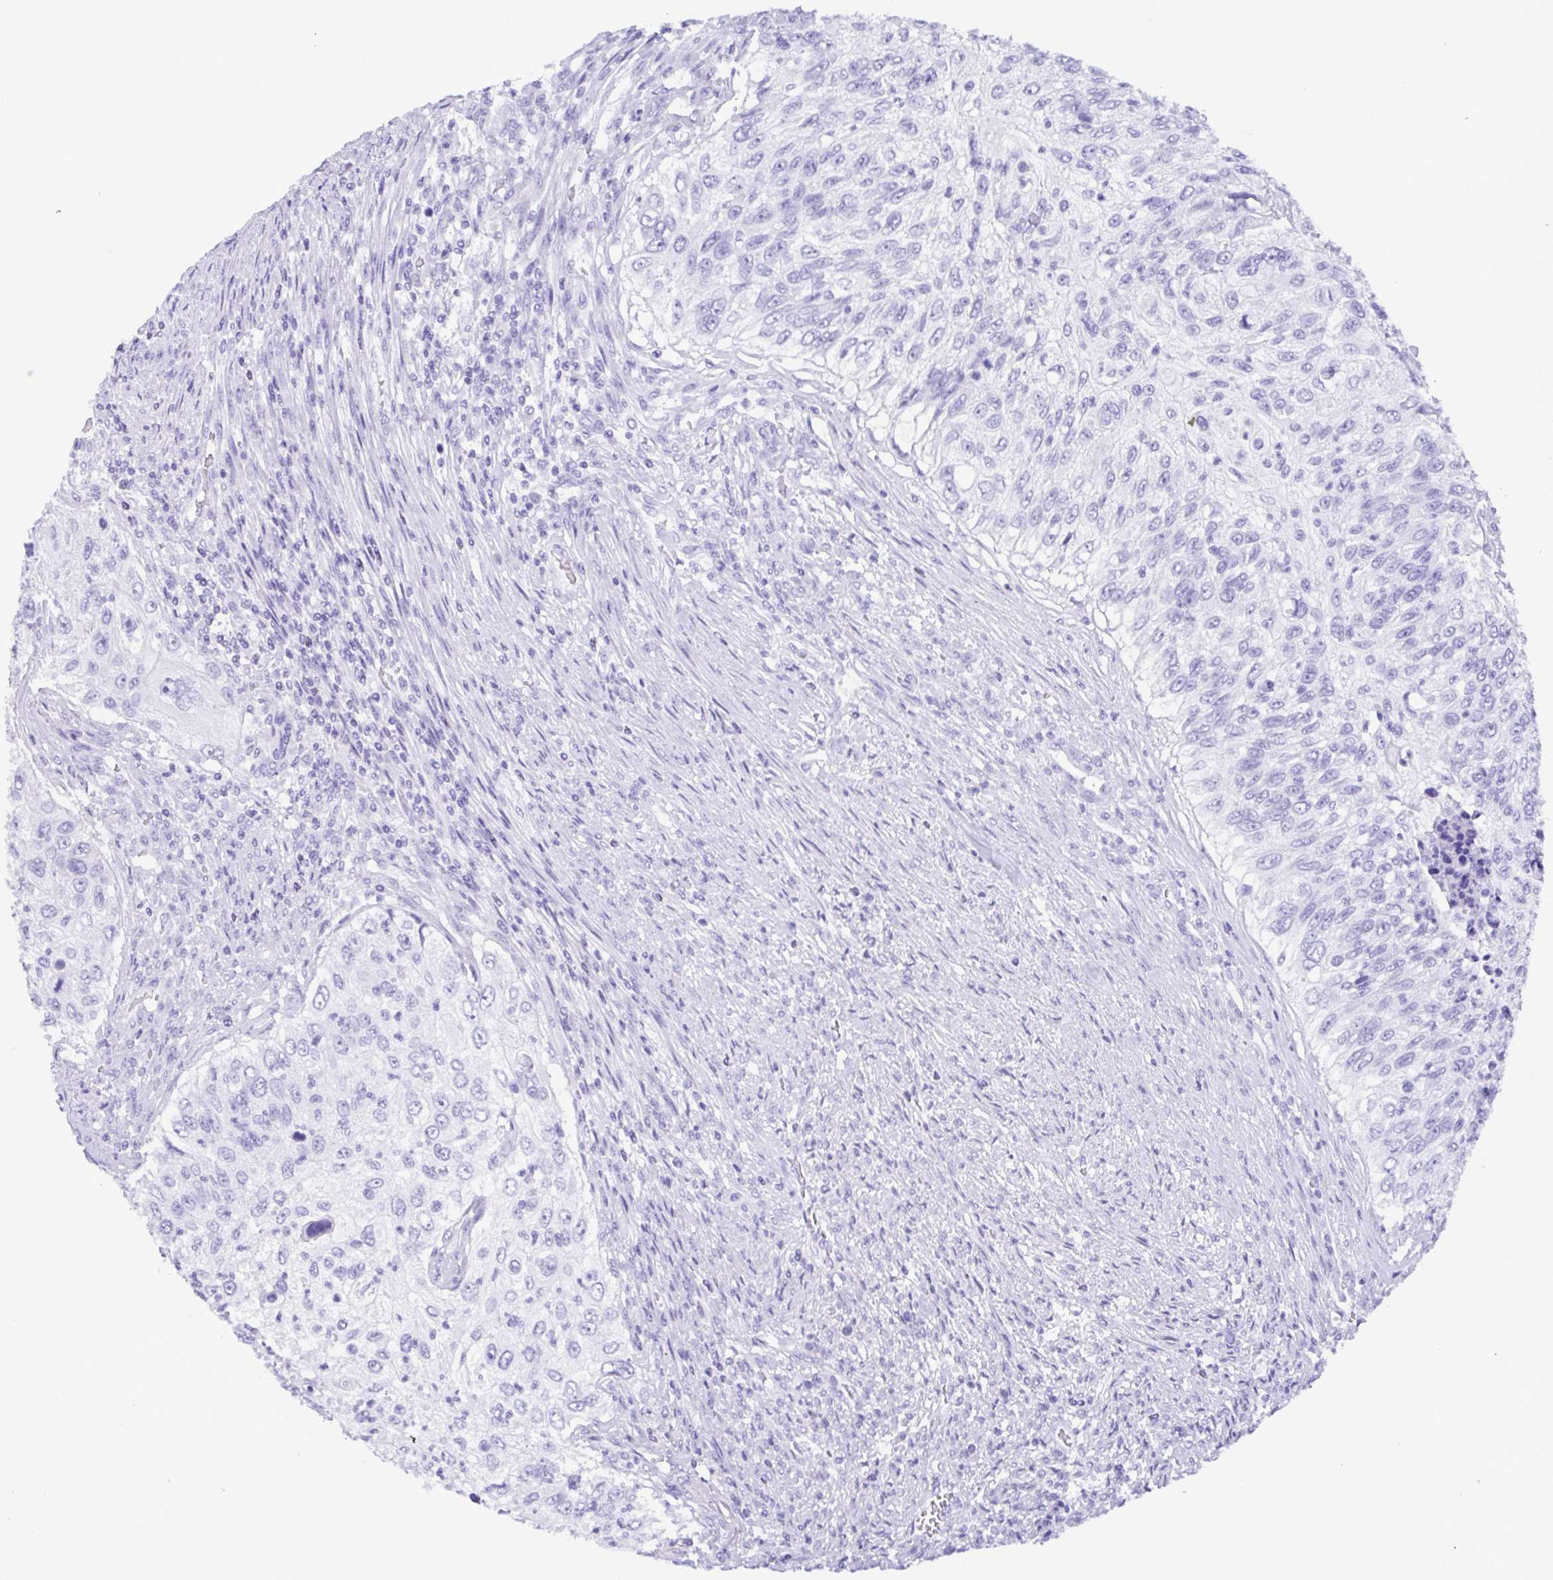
{"staining": {"intensity": "negative", "quantity": "none", "location": "none"}, "tissue": "urothelial cancer", "cell_type": "Tumor cells", "image_type": "cancer", "snomed": [{"axis": "morphology", "description": "Urothelial carcinoma, High grade"}, {"axis": "topography", "description": "Urinary bladder"}], "caption": "Image shows no significant protein positivity in tumor cells of urothelial cancer. (DAB IHC with hematoxylin counter stain).", "gene": "TSPY2", "patient": {"sex": "female", "age": 60}}